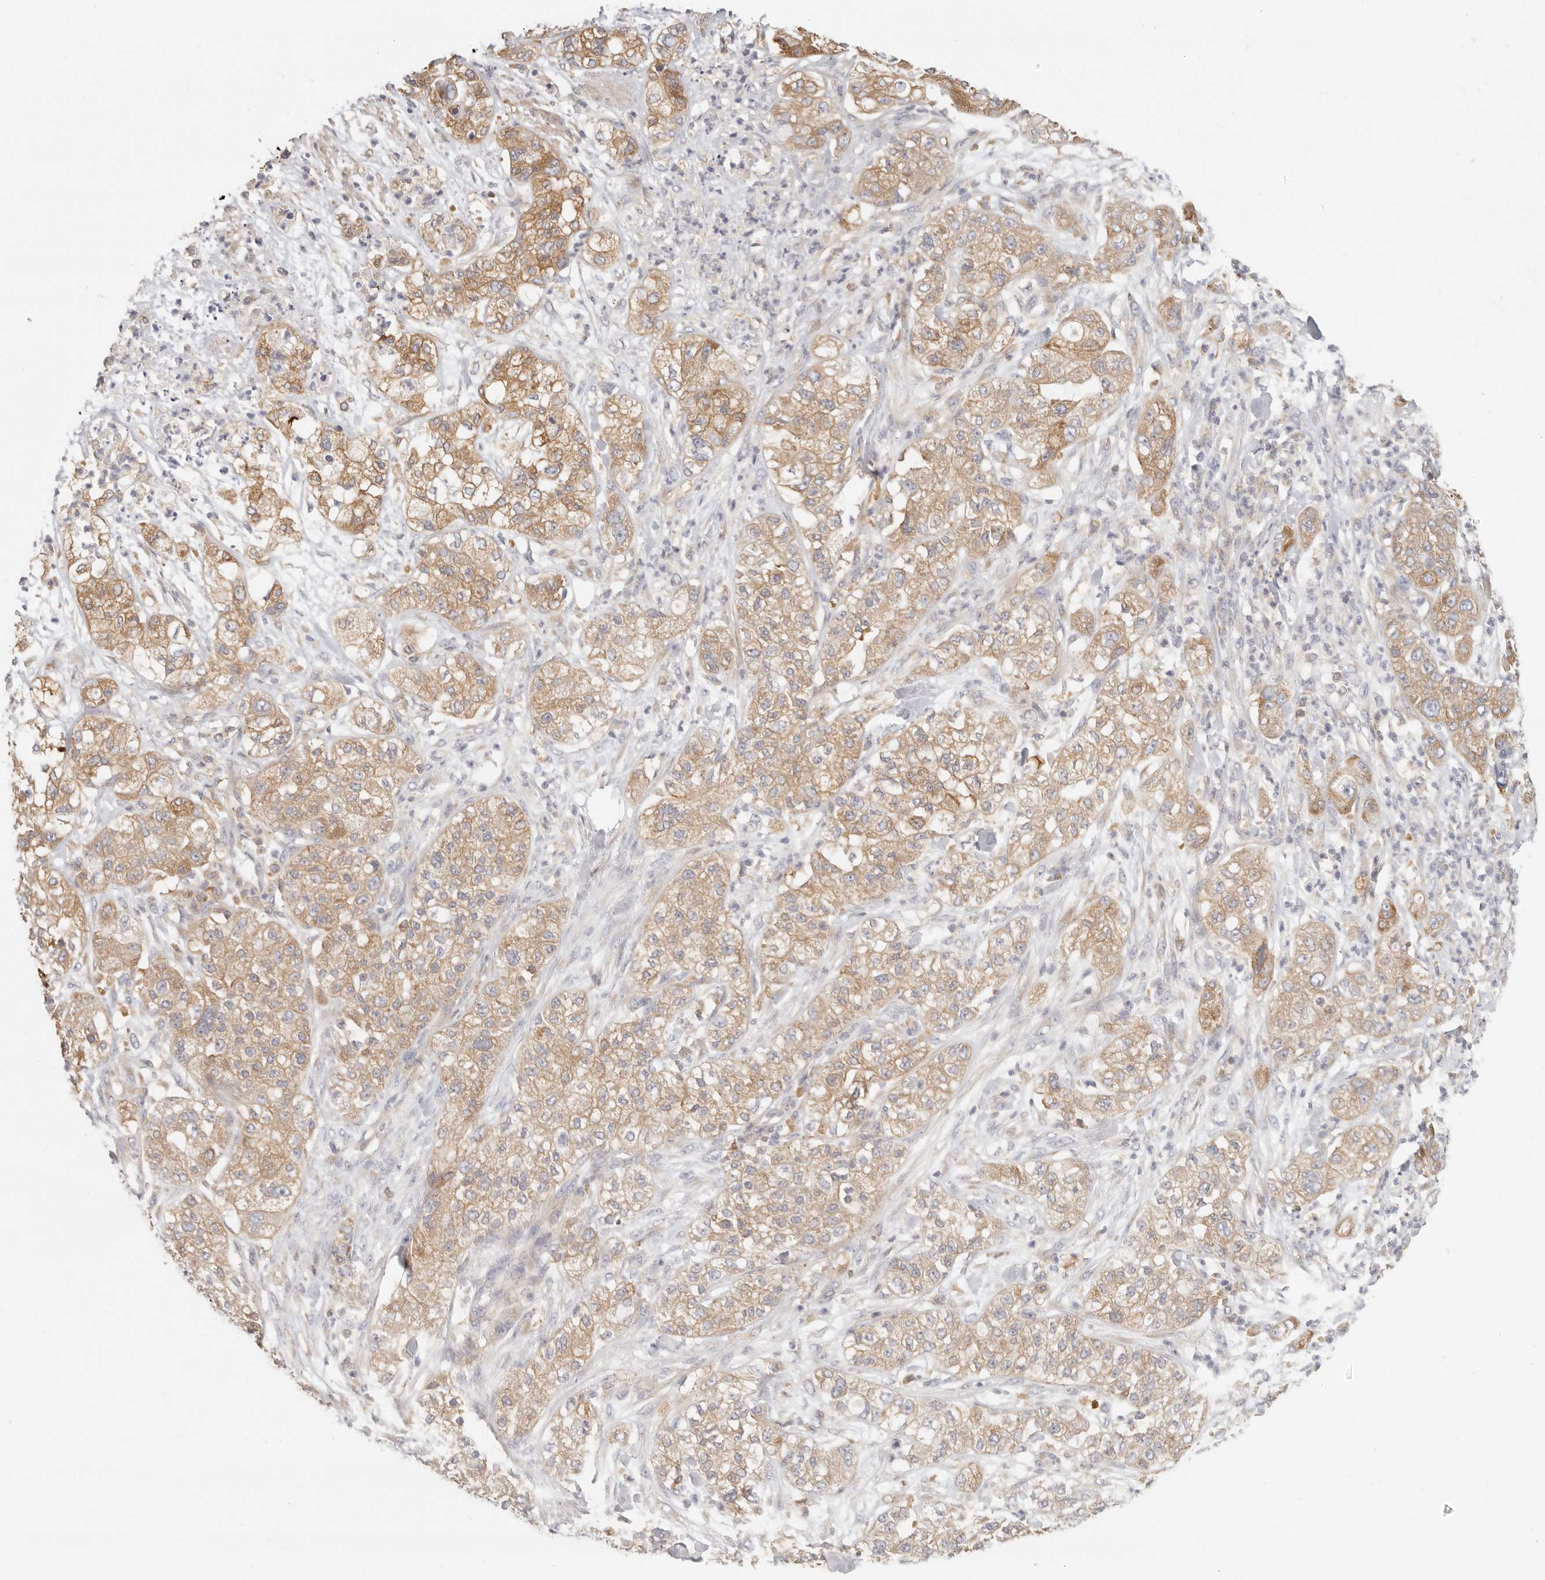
{"staining": {"intensity": "moderate", "quantity": ">75%", "location": "cytoplasmic/membranous"}, "tissue": "pancreatic cancer", "cell_type": "Tumor cells", "image_type": "cancer", "snomed": [{"axis": "morphology", "description": "Adenocarcinoma, NOS"}, {"axis": "topography", "description": "Pancreas"}], "caption": "IHC histopathology image of human pancreatic cancer stained for a protein (brown), which demonstrates medium levels of moderate cytoplasmic/membranous staining in approximately >75% of tumor cells.", "gene": "ANXA9", "patient": {"sex": "female", "age": 78}}